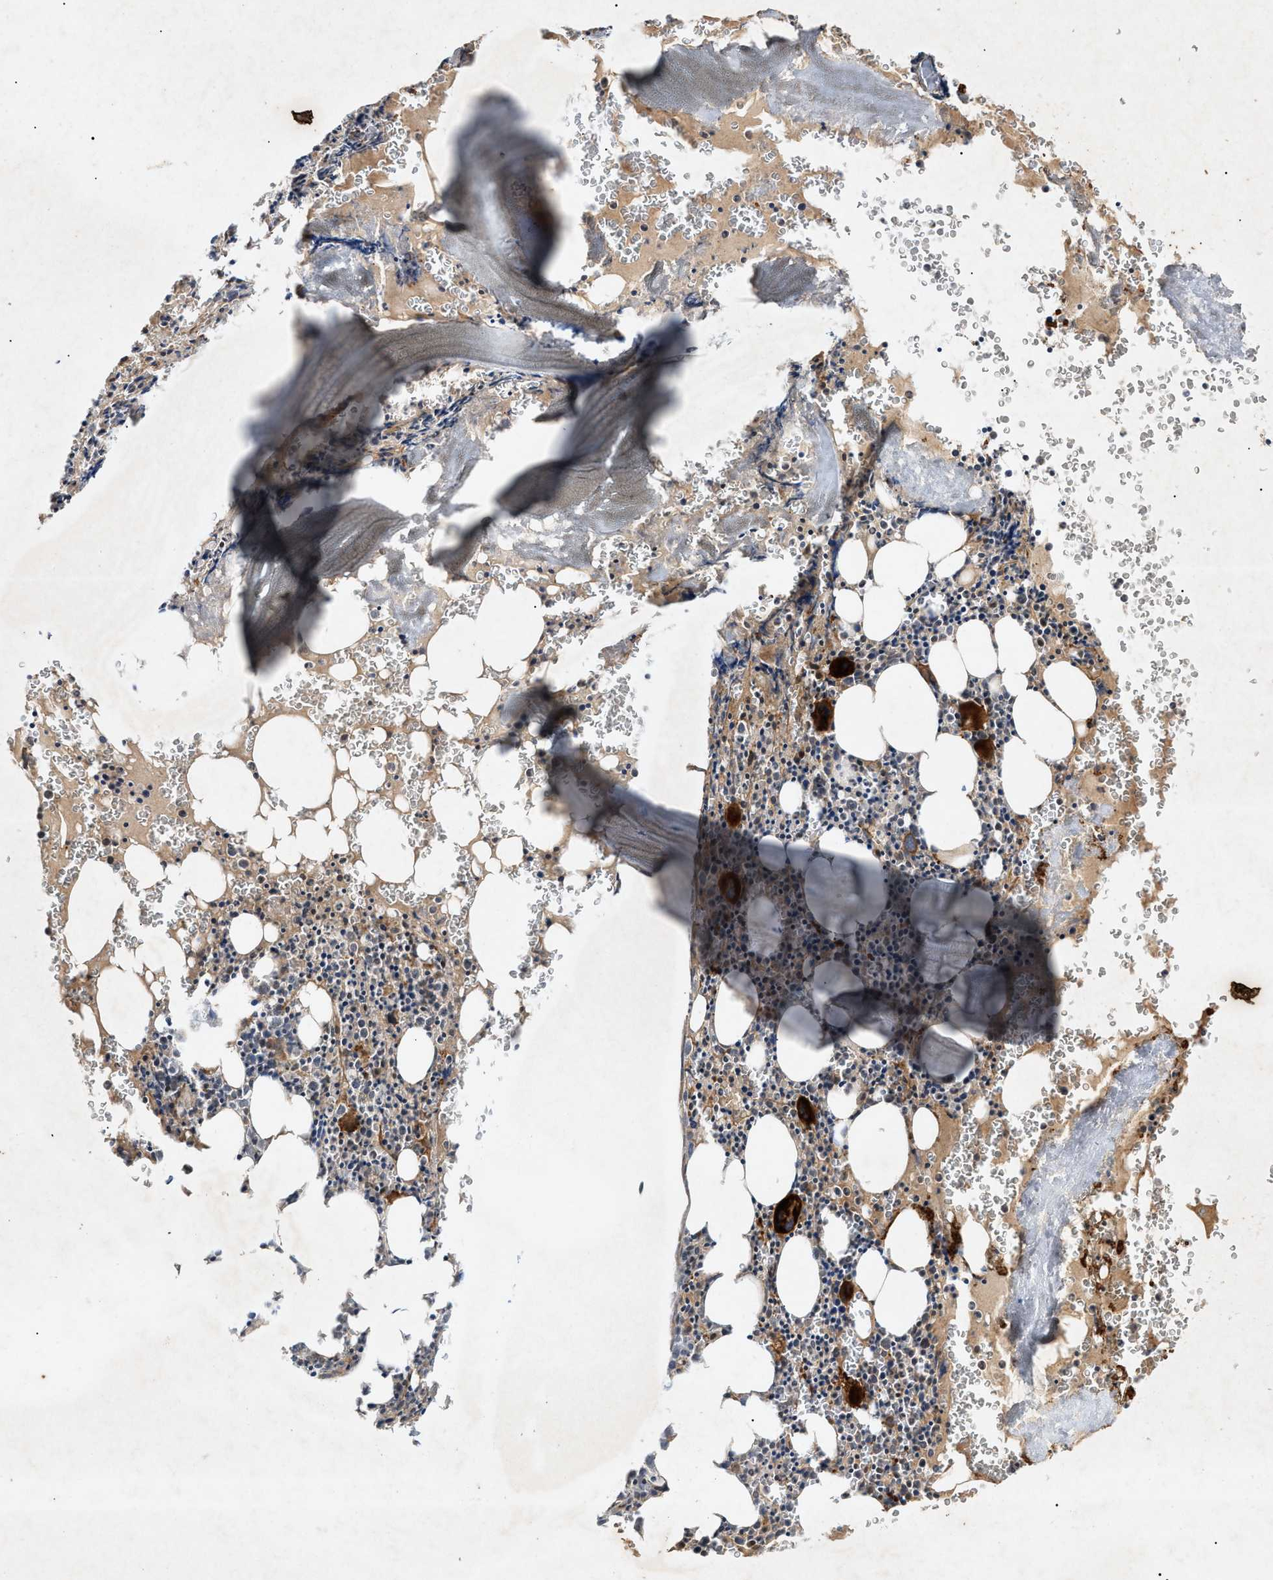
{"staining": {"intensity": "strong", "quantity": "<25%", "location": "cytoplasmic/membranous"}, "tissue": "bone marrow", "cell_type": "Hematopoietic cells", "image_type": "normal", "snomed": [{"axis": "morphology", "description": "Normal tissue, NOS"}, {"axis": "morphology", "description": "Inflammation, NOS"}, {"axis": "topography", "description": "Bone marrow"}], "caption": "The photomicrograph demonstrates staining of unremarkable bone marrow, revealing strong cytoplasmic/membranous protein staining (brown color) within hematopoietic cells.", "gene": "MTCH1", "patient": {"sex": "male", "age": 37}}